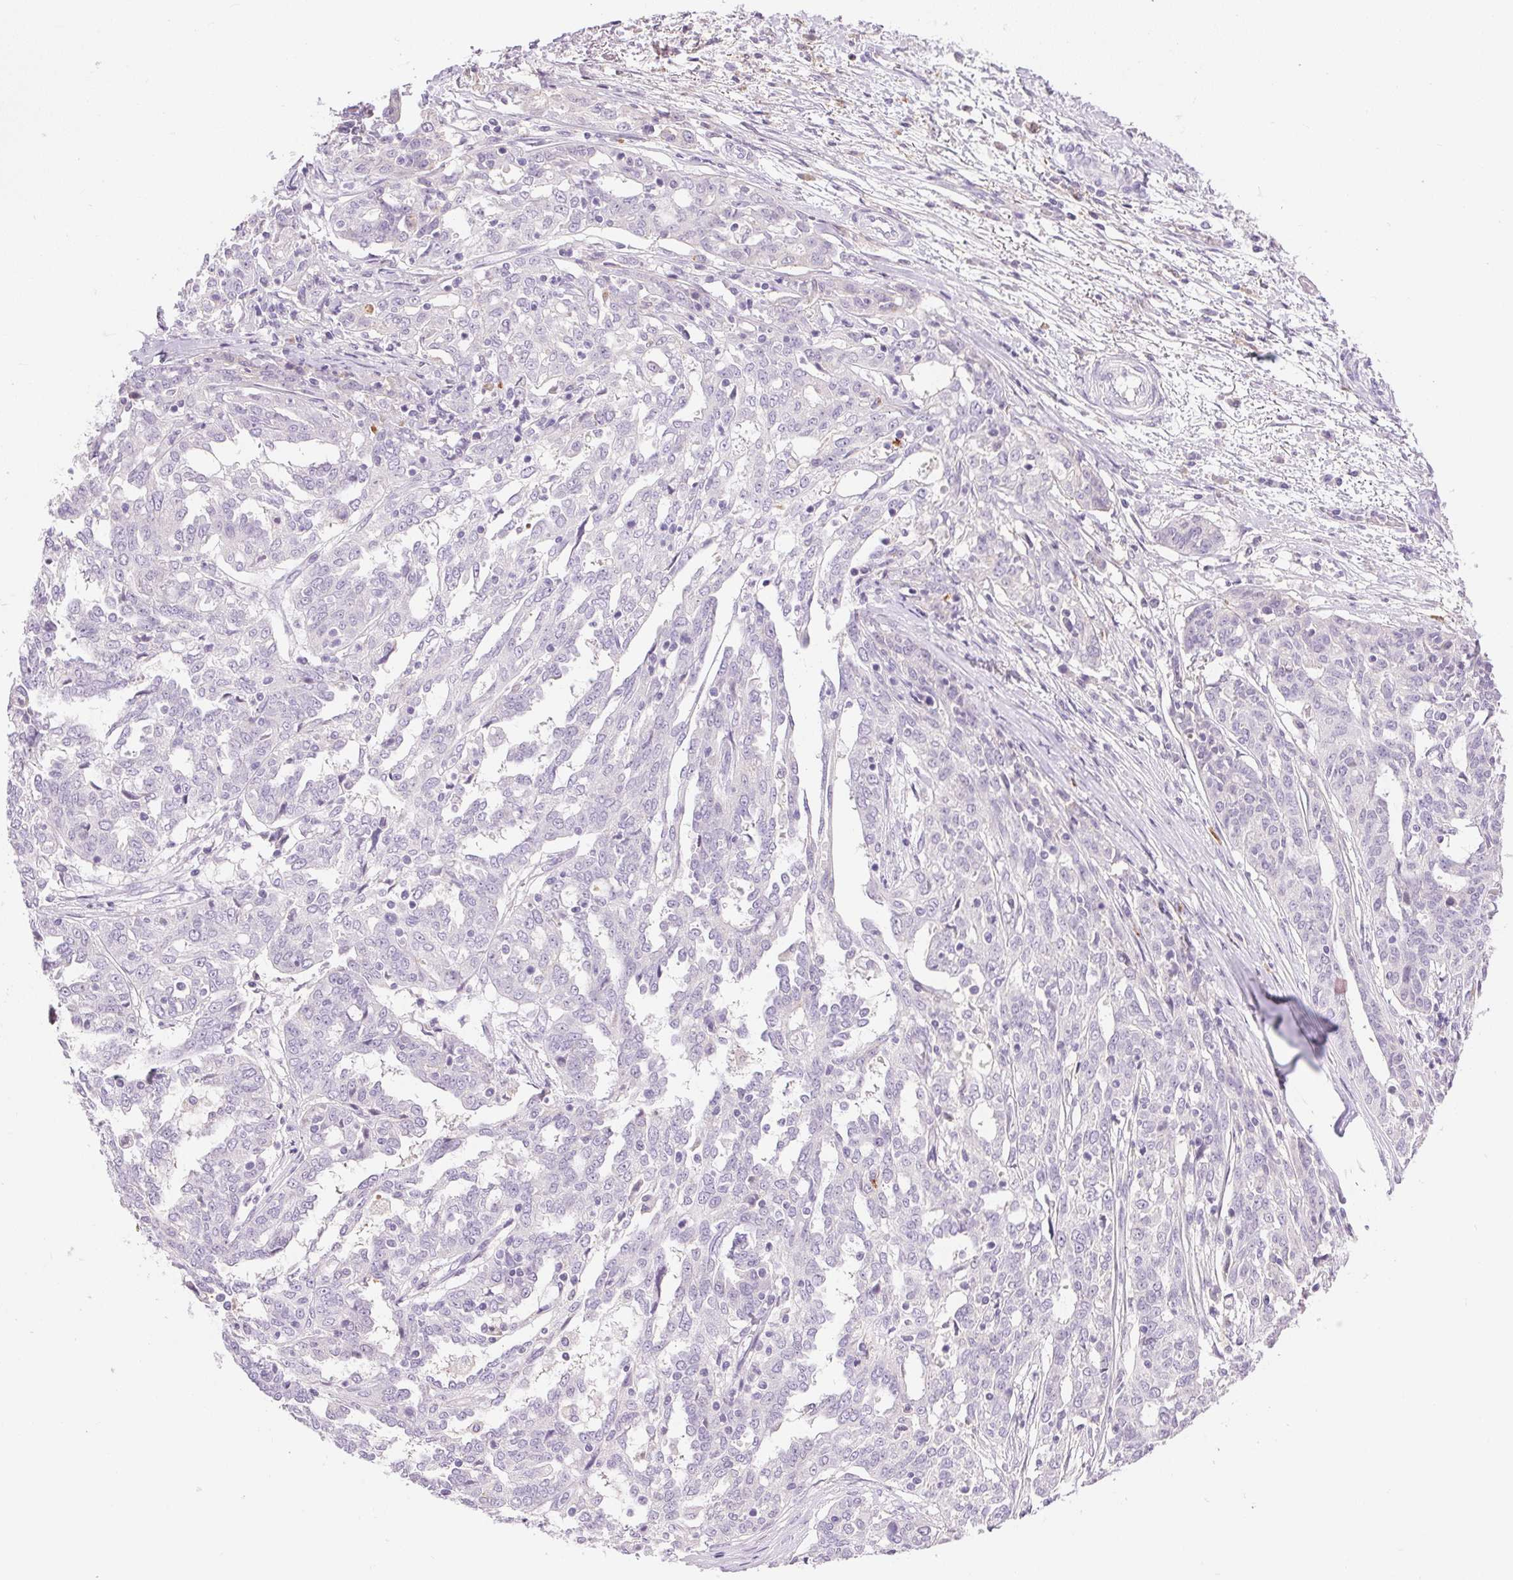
{"staining": {"intensity": "negative", "quantity": "none", "location": "none"}, "tissue": "ovarian cancer", "cell_type": "Tumor cells", "image_type": "cancer", "snomed": [{"axis": "morphology", "description": "Cystadenocarcinoma, serous, NOS"}, {"axis": "topography", "description": "Ovary"}], "caption": "The photomicrograph demonstrates no staining of tumor cells in ovarian cancer.", "gene": "PNLIPRP3", "patient": {"sex": "female", "age": 67}}